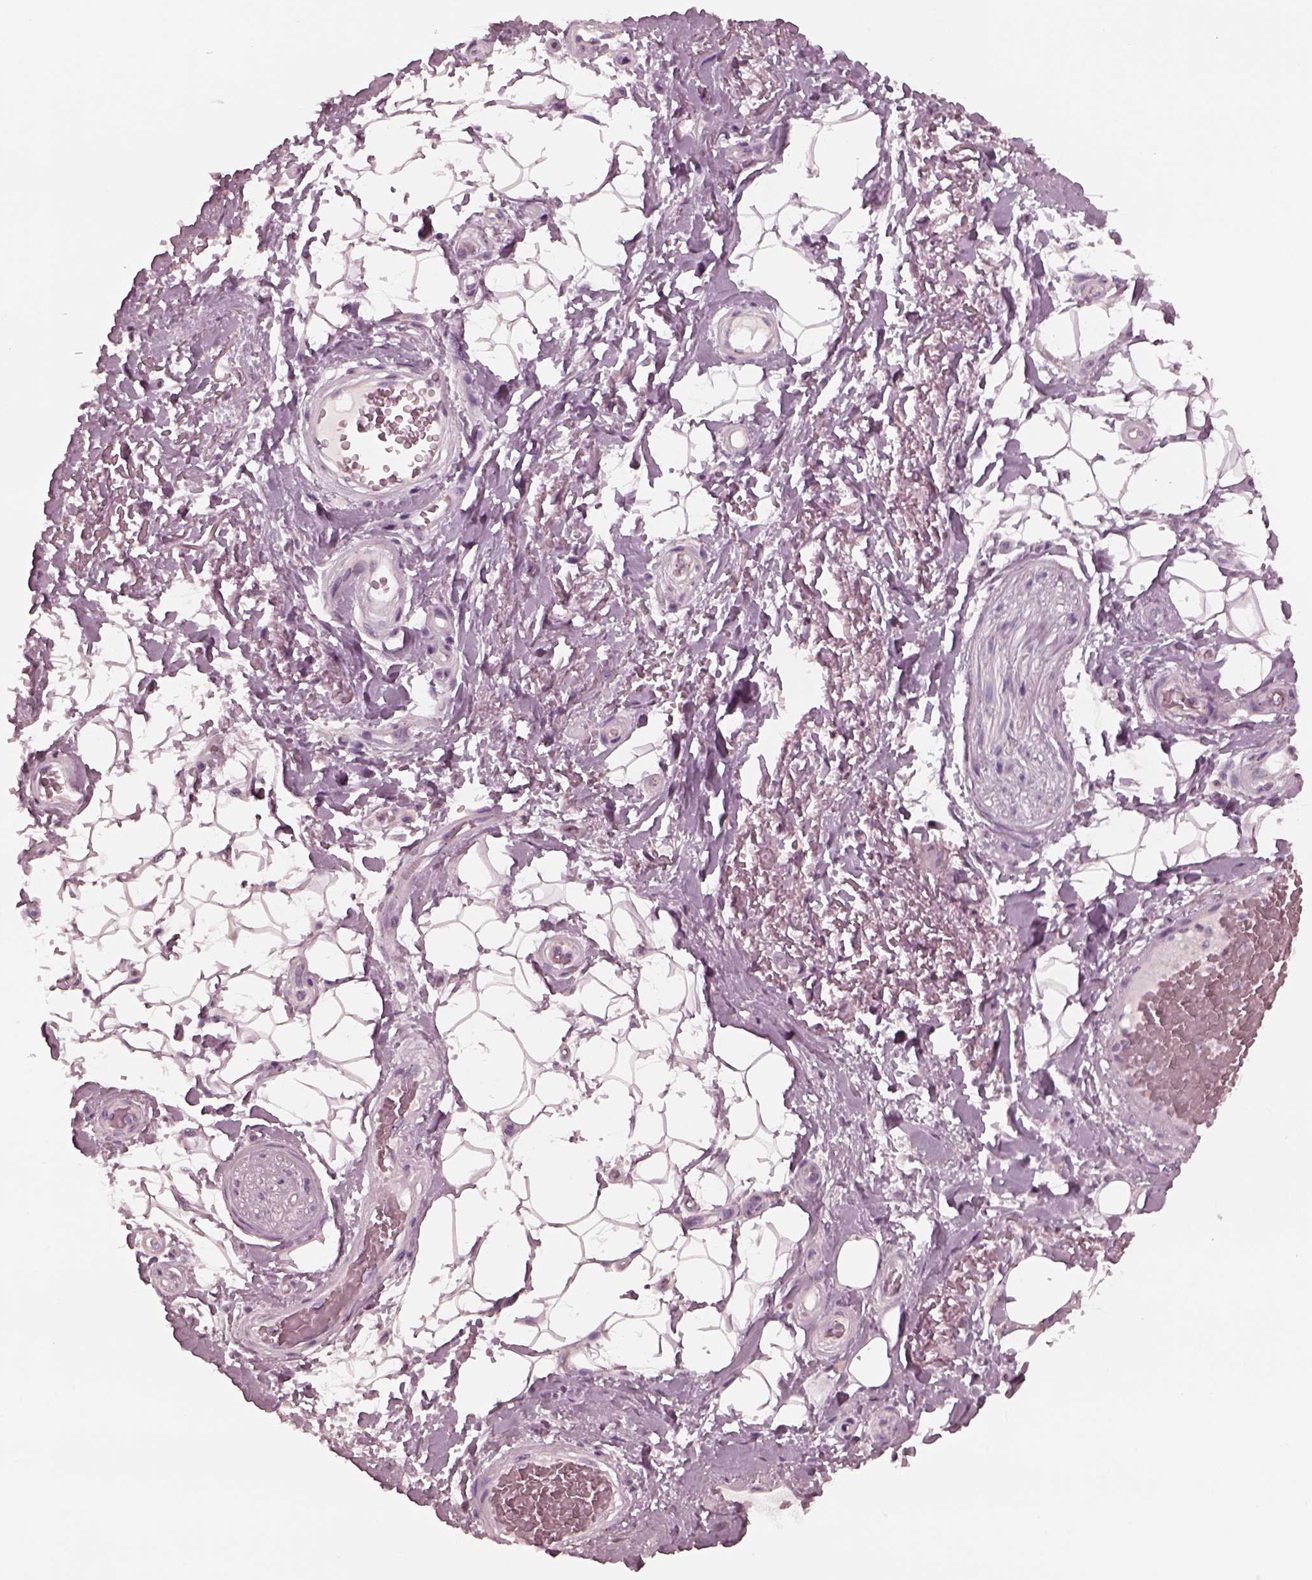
{"staining": {"intensity": "negative", "quantity": "none", "location": "none"}, "tissue": "adipose tissue", "cell_type": "Adipocytes", "image_type": "normal", "snomed": [{"axis": "morphology", "description": "Normal tissue, NOS"}, {"axis": "topography", "description": "Anal"}, {"axis": "topography", "description": "Peripheral nerve tissue"}], "caption": "A high-resolution histopathology image shows IHC staining of benign adipose tissue, which displays no significant expression in adipocytes.", "gene": "SAXO1", "patient": {"sex": "male", "age": 53}}